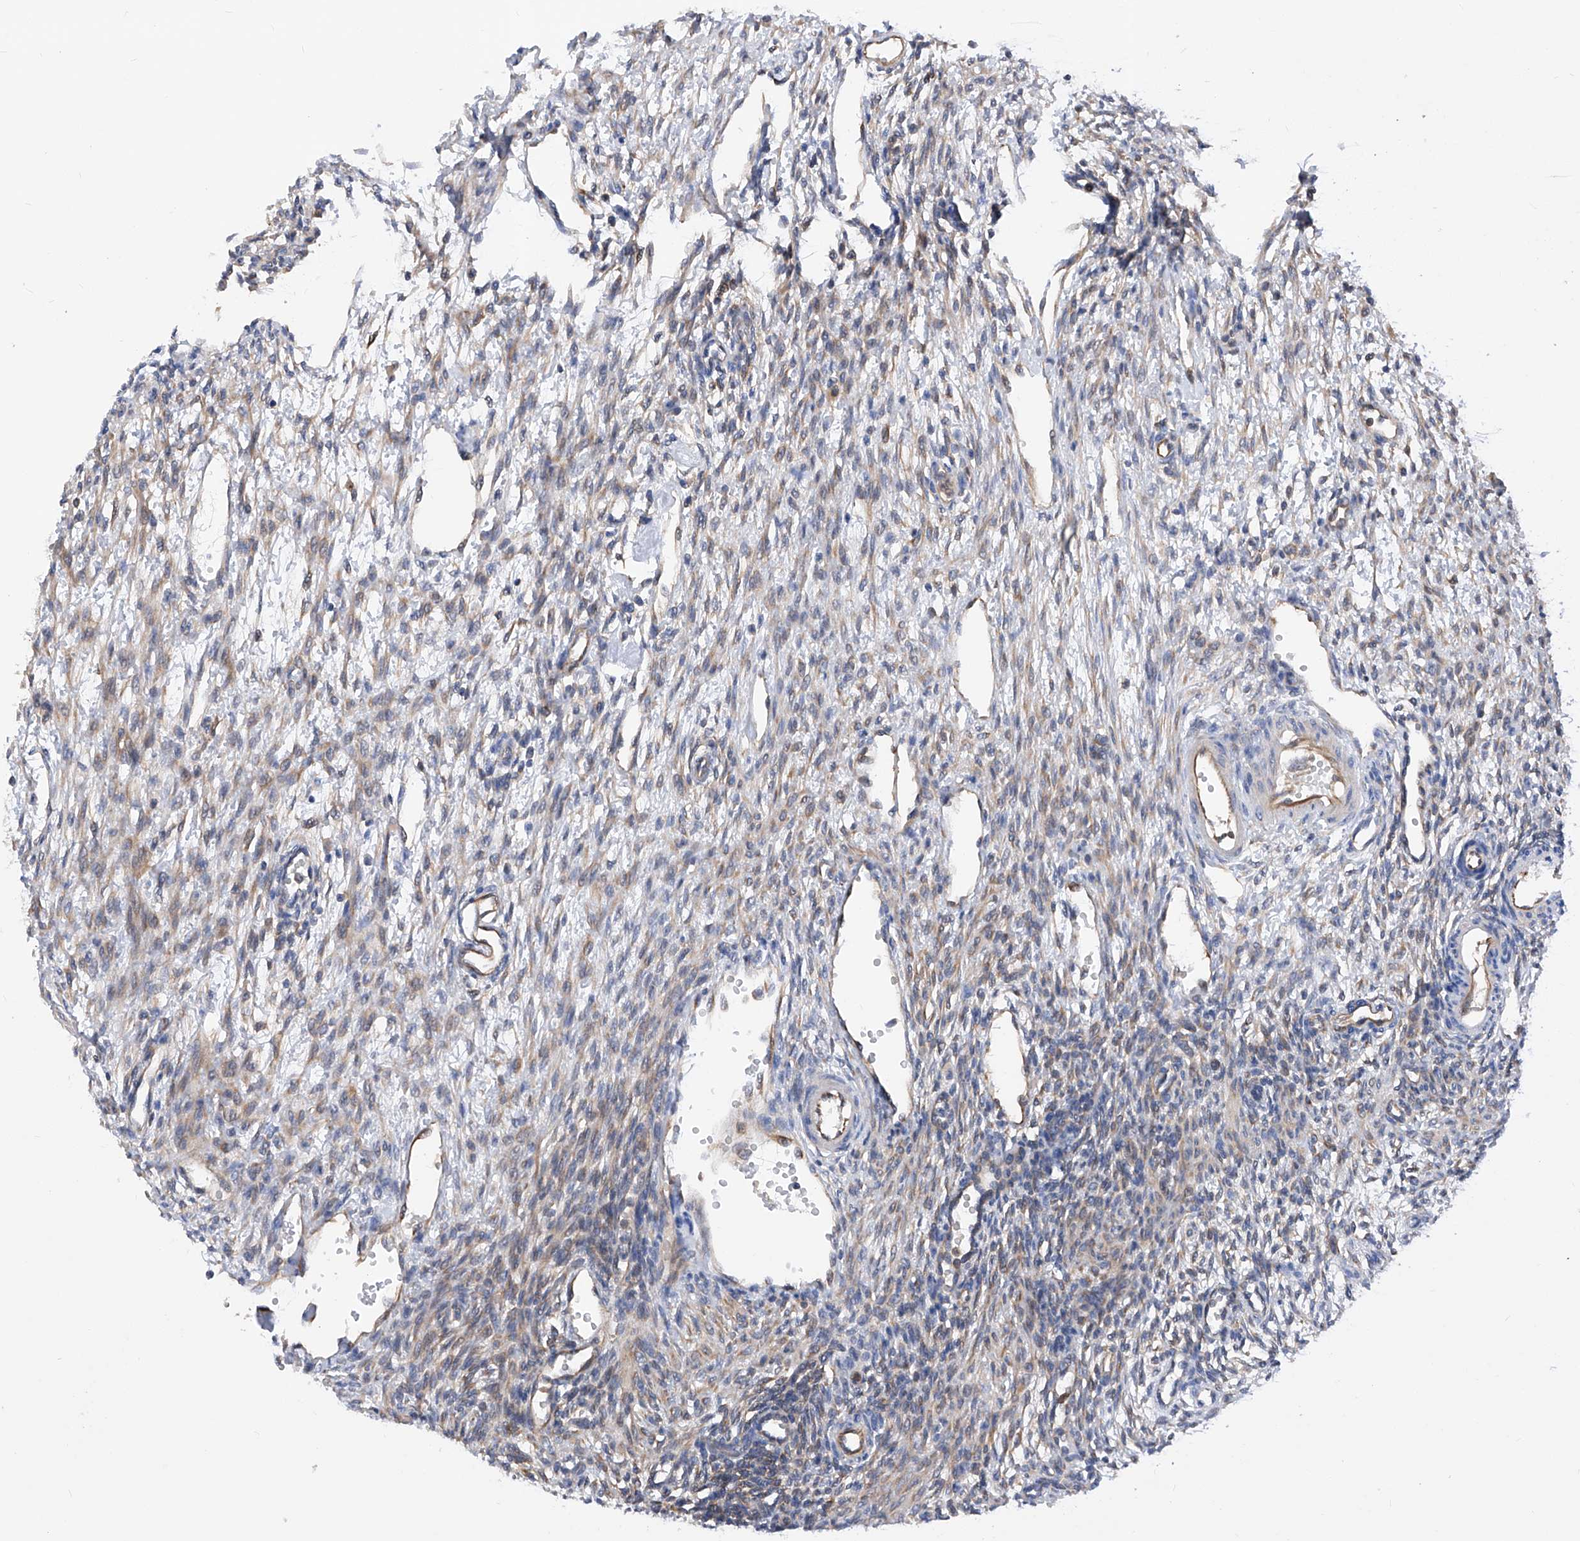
{"staining": {"intensity": "negative", "quantity": "none", "location": "none"}, "tissue": "ovary", "cell_type": "Follicle cells", "image_type": "normal", "snomed": [{"axis": "morphology", "description": "Normal tissue, NOS"}, {"axis": "morphology", "description": "Cyst, NOS"}, {"axis": "topography", "description": "Ovary"}], "caption": "Protein analysis of unremarkable ovary shows no significant positivity in follicle cells. (DAB immunohistochemistry, high magnification).", "gene": "SPATA20", "patient": {"sex": "female", "age": 33}}